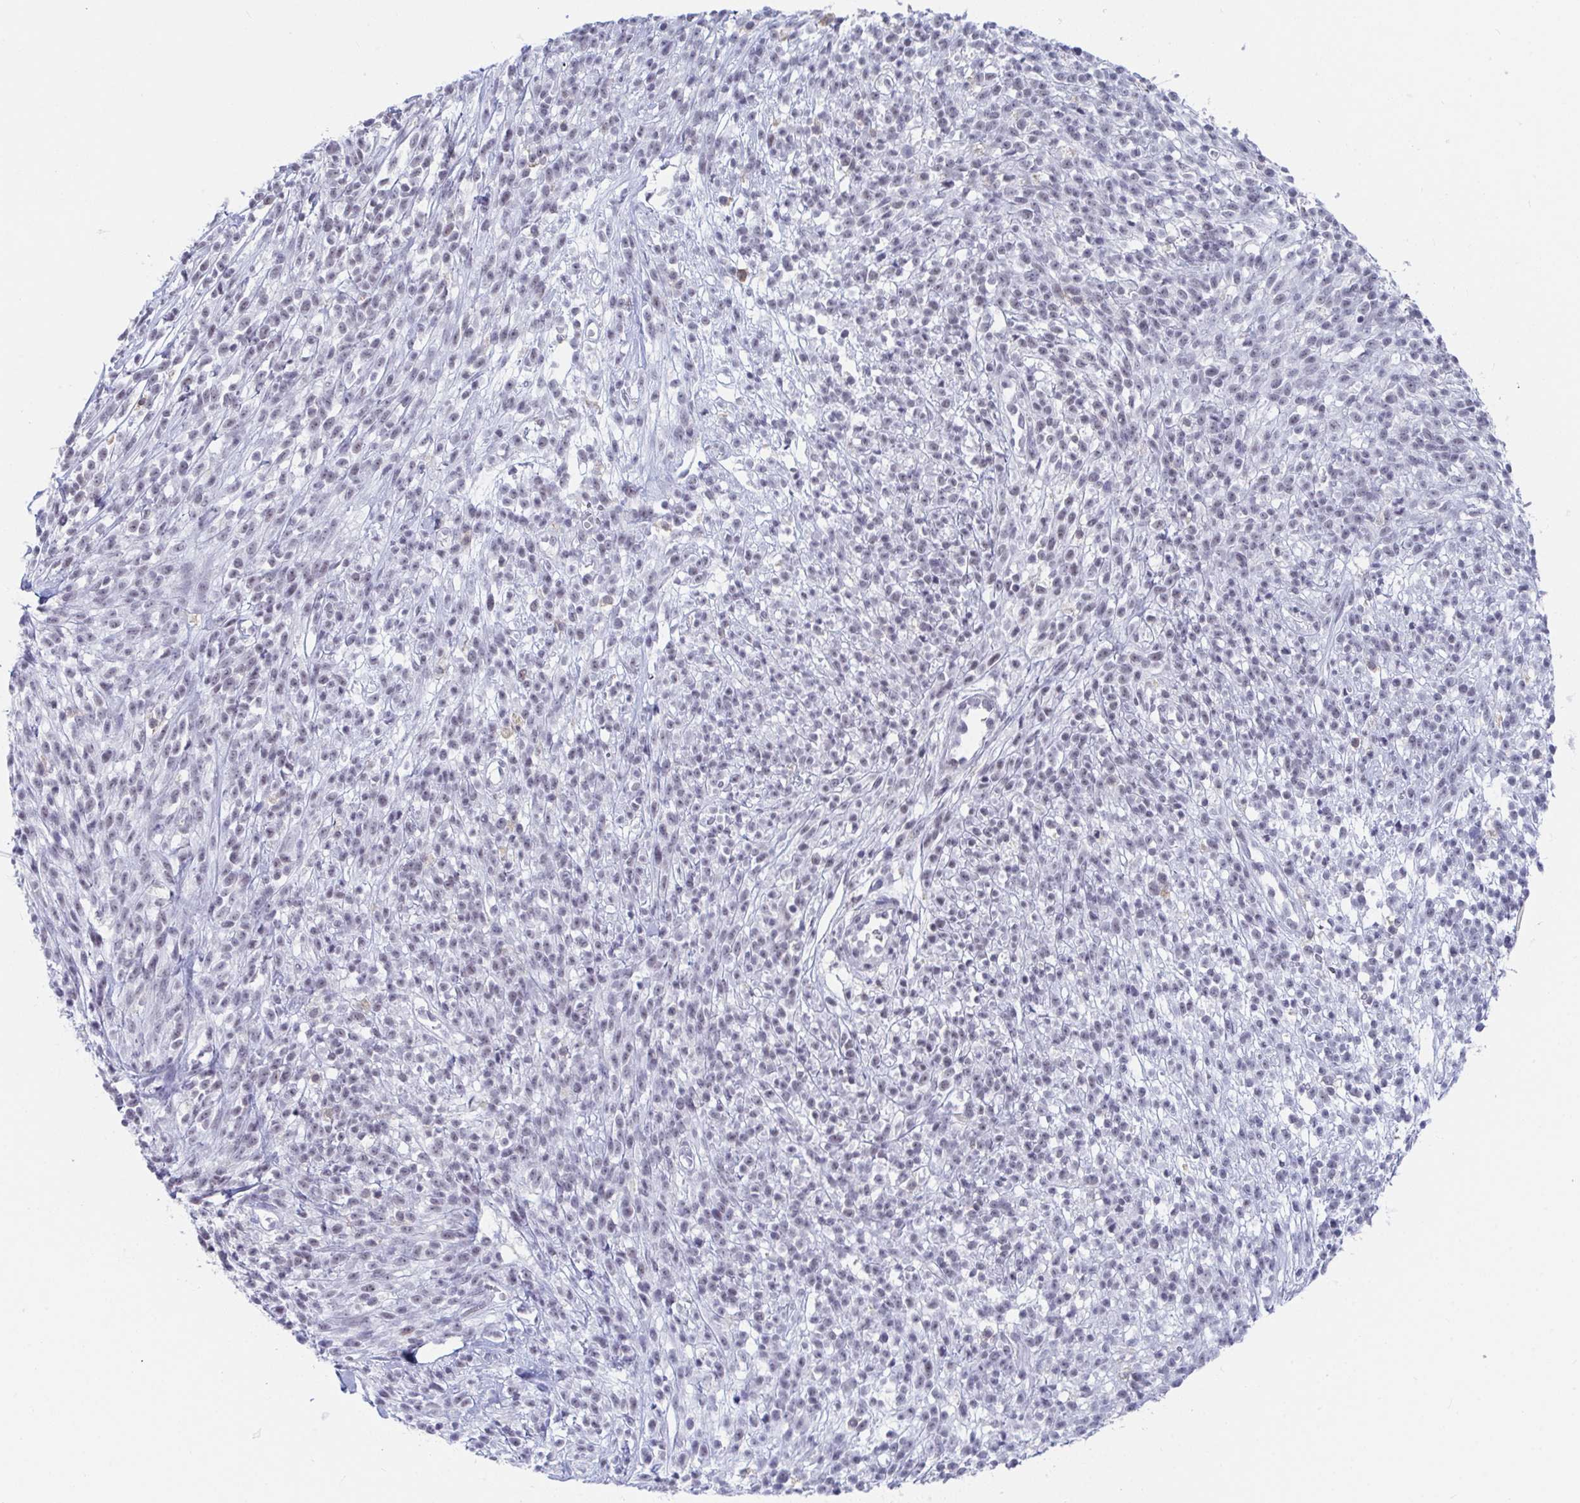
{"staining": {"intensity": "weak", "quantity": "25%-75%", "location": "nuclear"}, "tissue": "melanoma", "cell_type": "Tumor cells", "image_type": "cancer", "snomed": [{"axis": "morphology", "description": "Malignant melanoma, NOS"}, {"axis": "topography", "description": "Skin"}, {"axis": "topography", "description": "Skin of trunk"}], "caption": "The immunohistochemical stain highlights weak nuclear staining in tumor cells of malignant melanoma tissue.", "gene": "DAOA", "patient": {"sex": "male", "age": 74}}